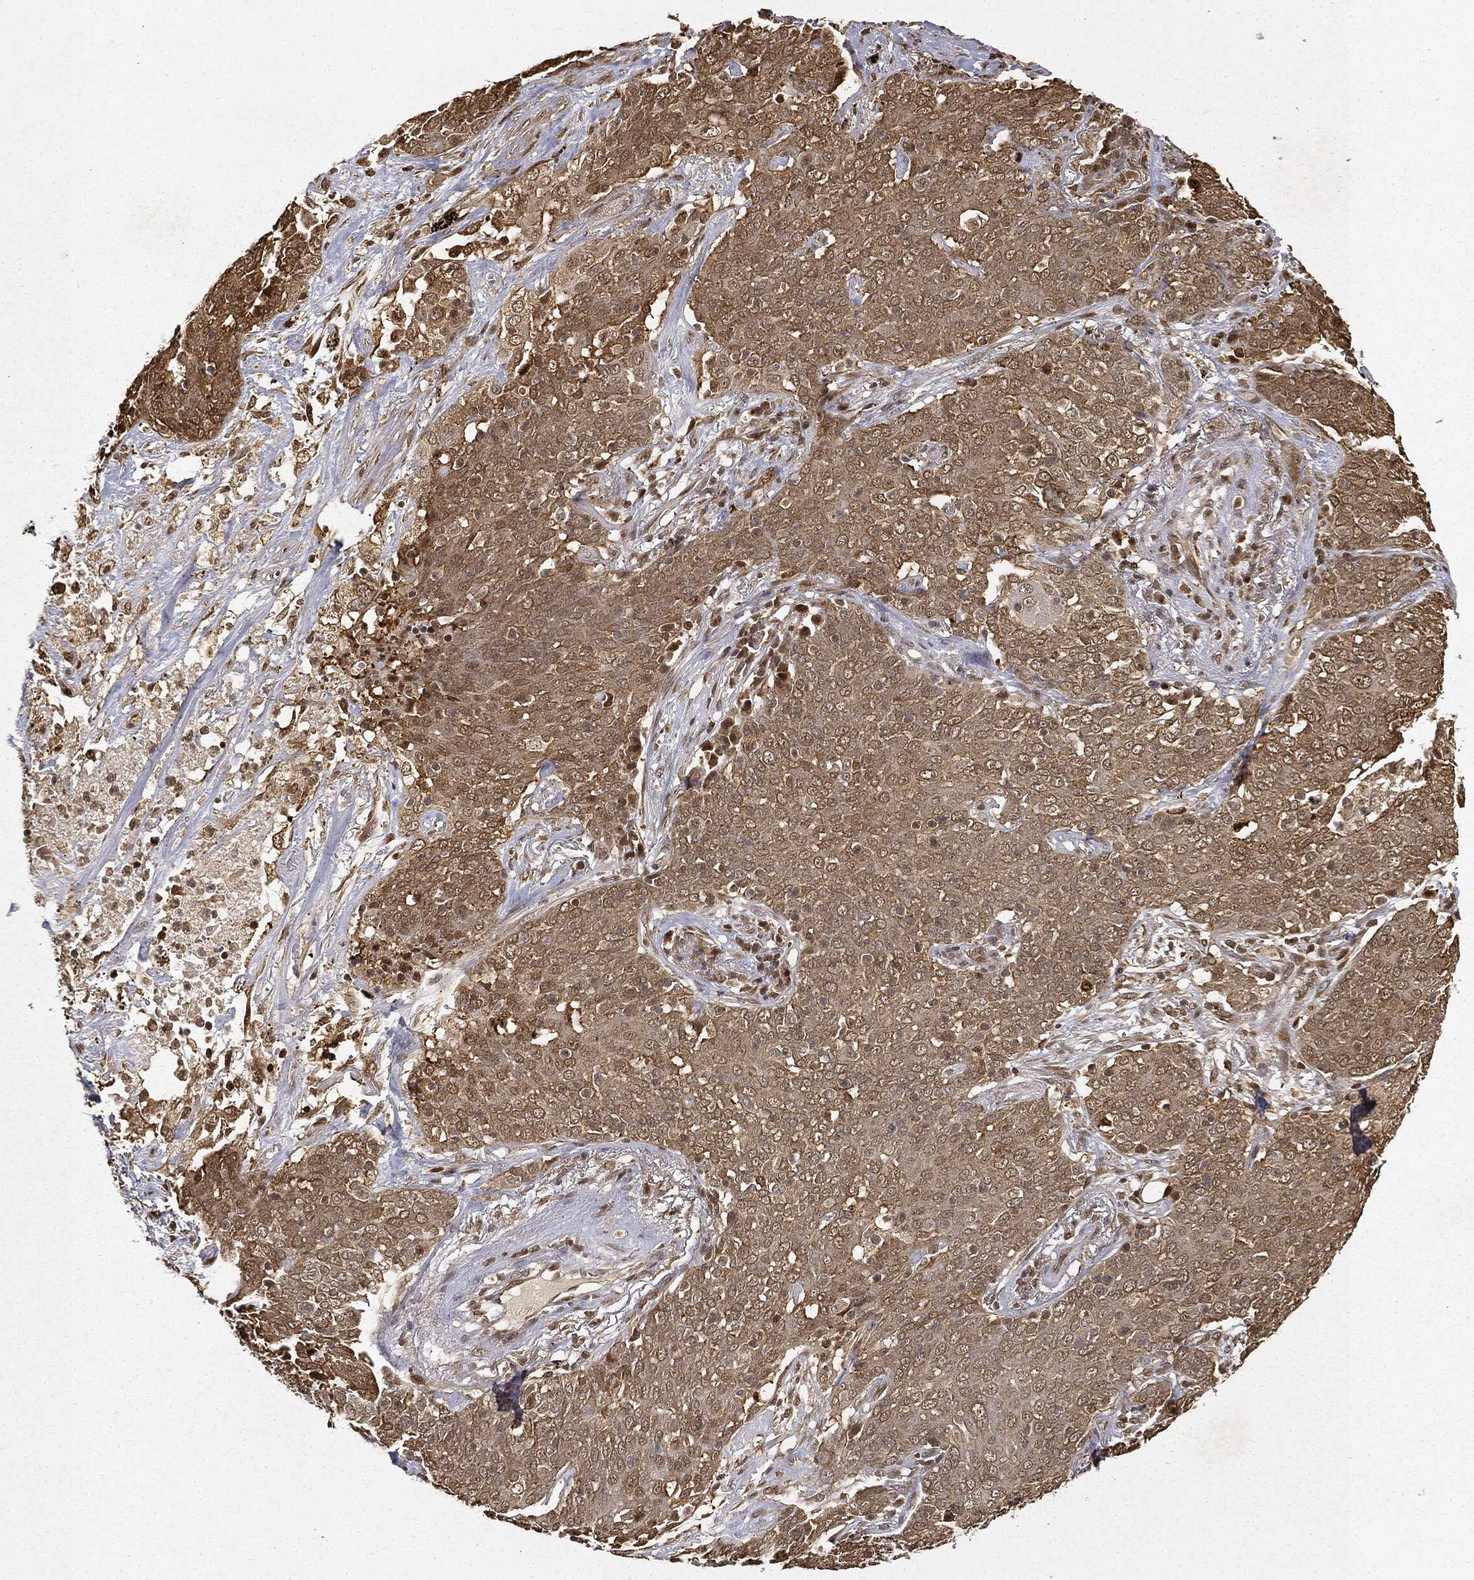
{"staining": {"intensity": "moderate", "quantity": ">75%", "location": "cytoplasmic/membranous"}, "tissue": "lung cancer", "cell_type": "Tumor cells", "image_type": "cancer", "snomed": [{"axis": "morphology", "description": "Squamous cell carcinoma, NOS"}, {"axis": "topography", "description": "Lung"}], "caption": "Immunohistochemical staining of squamous cell carcinoma (lung) demonstrates medium levels of moderate cytoplasmic/membranous protein staining in approximately >75% of tumor cells.", "gene": "ZNHIT6", "patient": {"sex": "male", "age": 82}}